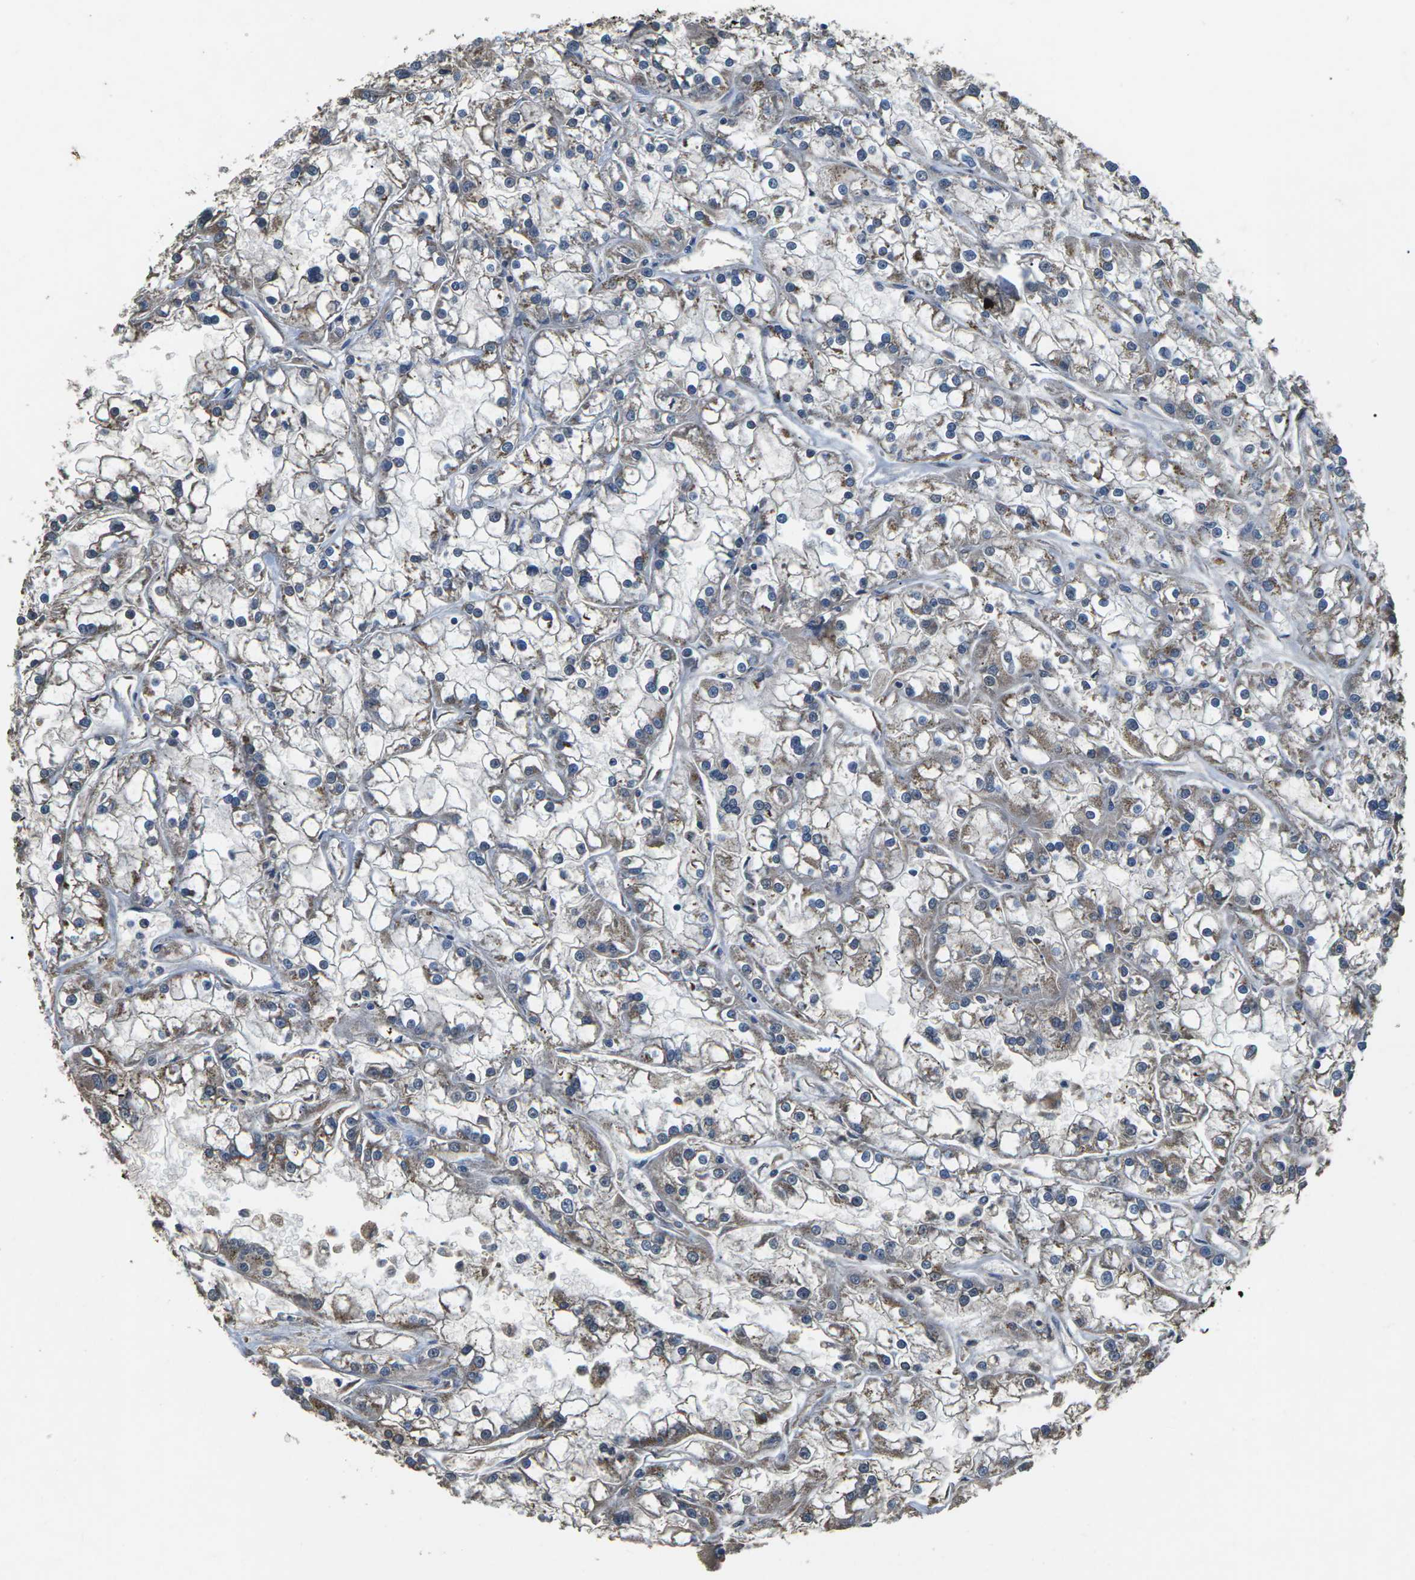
{"staining": {"intensity": "weak", "quantity": "25%-75%", "location": "cytoplasmic/membranous"}, "tissue": "renal cancer", "cell_type": "Tumor cells", "image_type": "cancer", "snomed": [{"axis": "morphology", "description": "Adenocarcinoma, NOS"}, {"axis": "topography", "description": "Kidney"}], "caption": "IHC staining of renal adenocarcinoma, which displays low levels of weak cytoplasmic/membranous positivity in approximately 25%-75% of tumor cells indicating weak cytoplasmic/membranous protein positivity. The staining was performed using DAB (3,3'-diaminobenzidine) (brown) for protein detection and nuclei were counterstained in hematoxylin (blue).", "gene": "B4GAT1", "patient": {"sex": "female", "age": 52}}